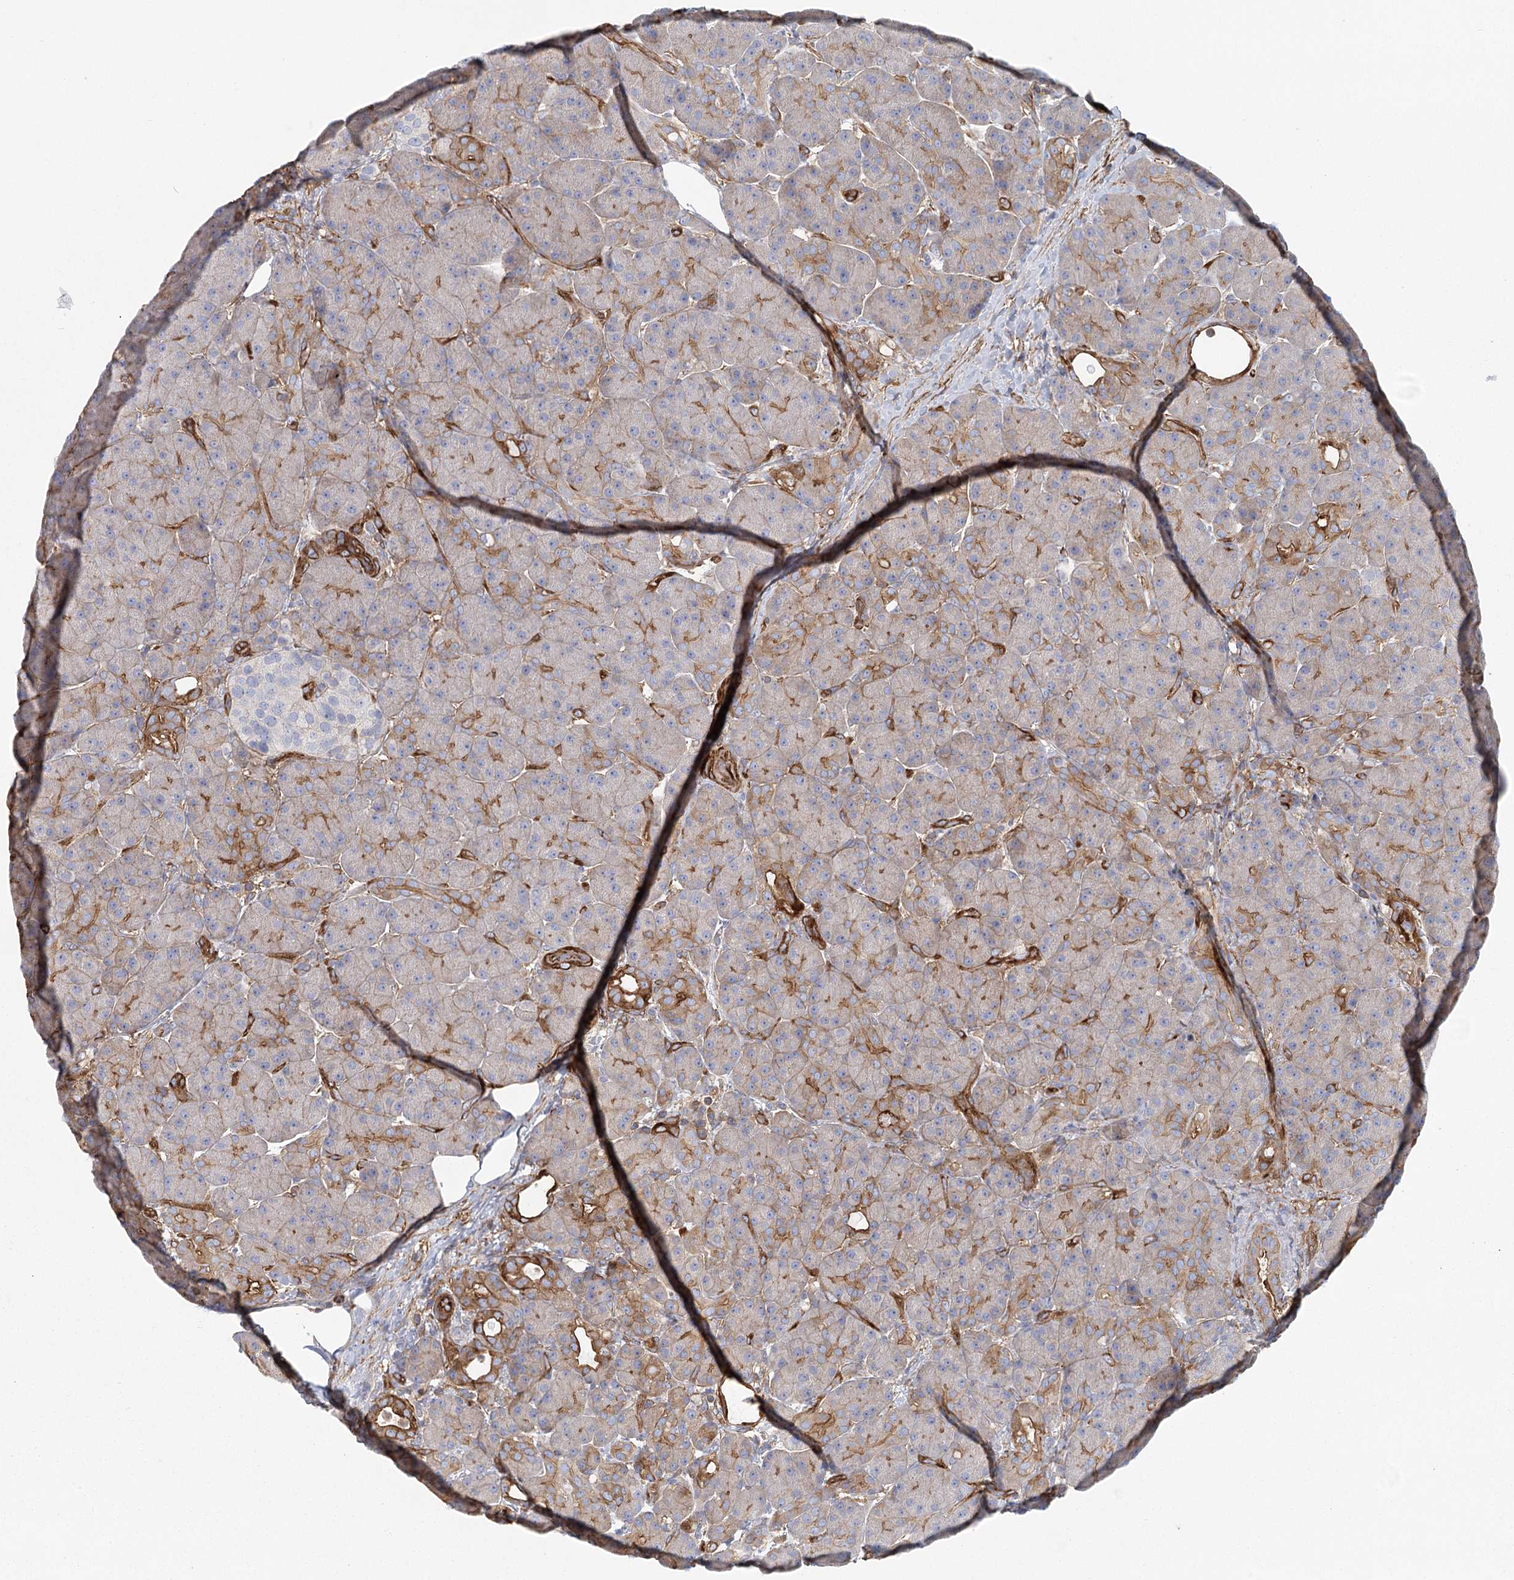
{"staining": {"intensity": "moderate", "quantity": "<25%", "location": "cytoplasmic/membranous"}, "tissue": "pancreas", "cell_type": "Exocrine glandular cells", "image_type": "normal", "snomed": [{"axis": "morphology", "description": "Normal tissue, NOS"}, {"axis": "topography", "description": "Pancreas"}], "caption": "Immunohistochemical staining of benign pancreas exhibits <25% levels of moderate cytoplasmic/membranous protein expression in about <25% of exocrine glandular cells. Nuclei are stained in blue.", "gene": "IFT46", "patient": {"sex": "male", "age": 63}}